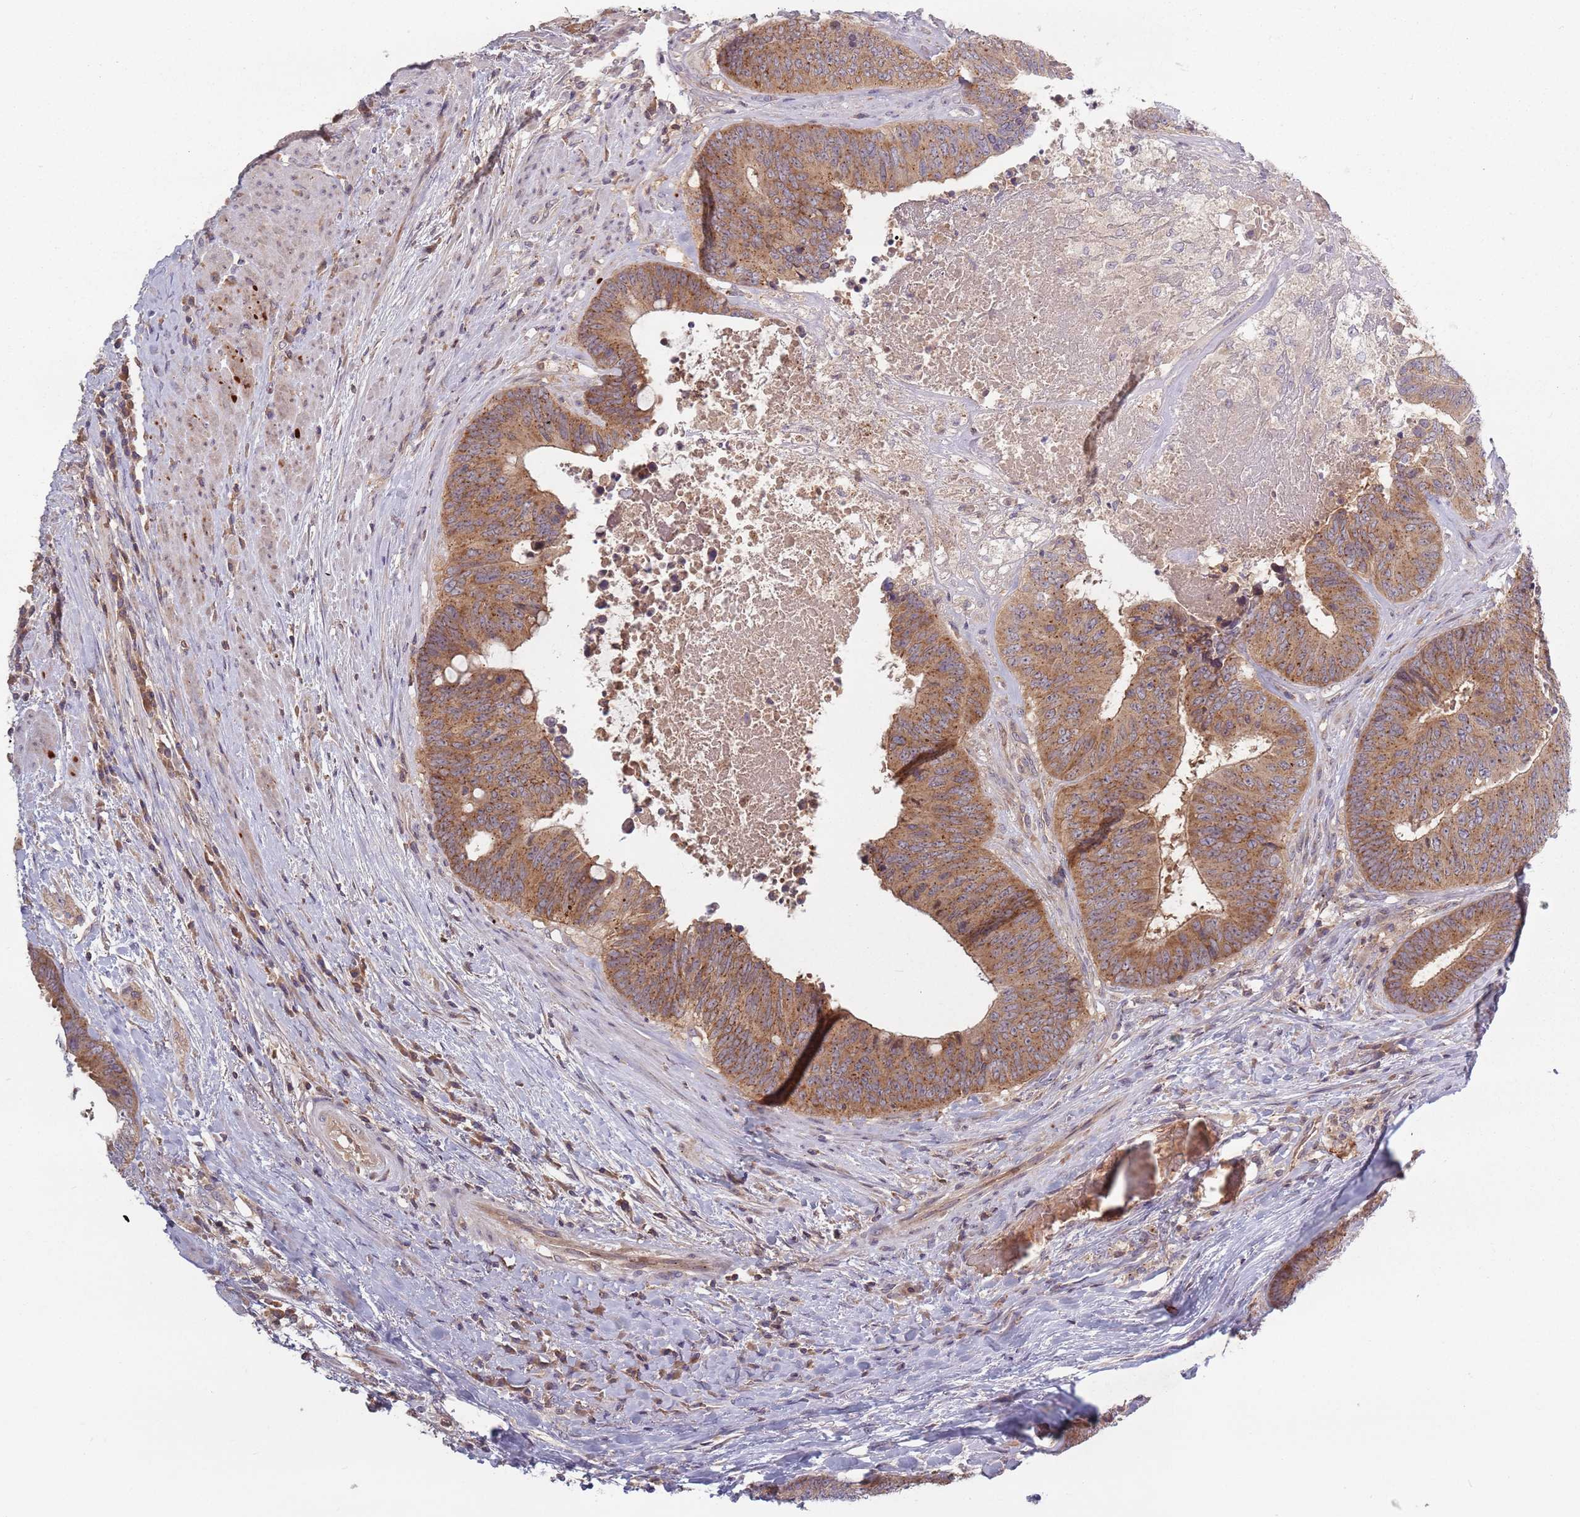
{"staining": {"intensity": "moderate", "quantity": ">75%", "location": "cytoplasmic/membranous"}, "tissue": "colorectal cancer", "cell_type": "Tumor cells", "image_type": "cancer", "snomed": [{"axis": "morphology", "description": "Adenocarcinoma, NOS"}, {"axis": "topography", "description": "Rectum"}], "caption": "Colorectal adenocarcinoma stained for a protein shows moderate cytoplasmic/membranous positivity in tumor cells.", "gene": "ASB13", "patient": {"sex": "male", "age": 72}}